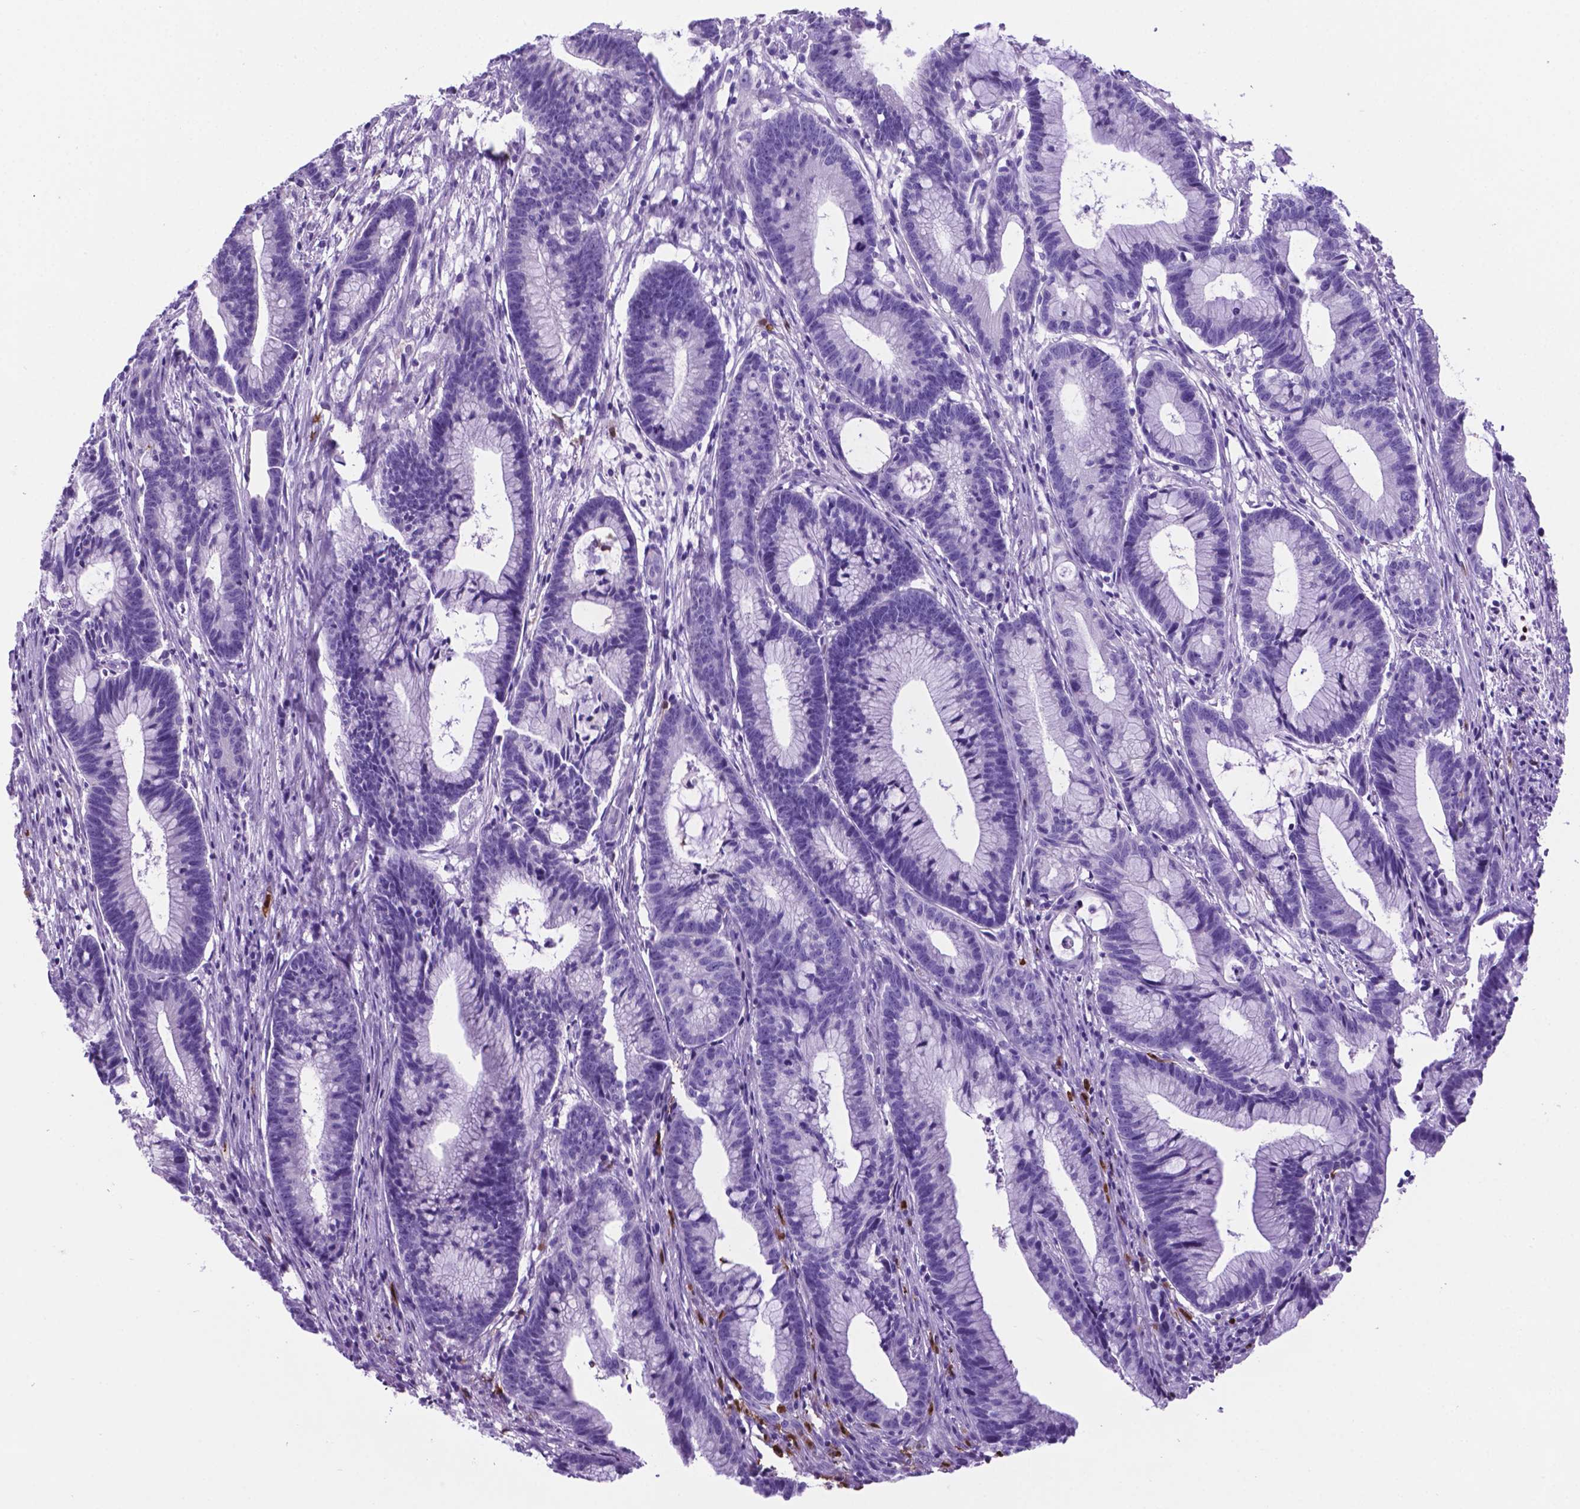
{"staining": {"intensity": "negative", "quantity": "none", "location": "none"}, "tissue": "colorectal cancer", "cell_type": "Tumor cells", "image_type": "cancer", "snomed": [{"axis": "morphology", "description": "Adenocarcinoma, NOS"}, {"axis": "topography", "description": "Colon"}], "caption": "This micrograph is of colorectal cancer (adenocarcinoma) stained with immunohistochemistry (IHC) to label a protein in brown with the nuclei are counter-stained blue. There is no positivity in tumor cells.", "gene": "LZTR1", "patient": {"sex": "female", "age": 78}}